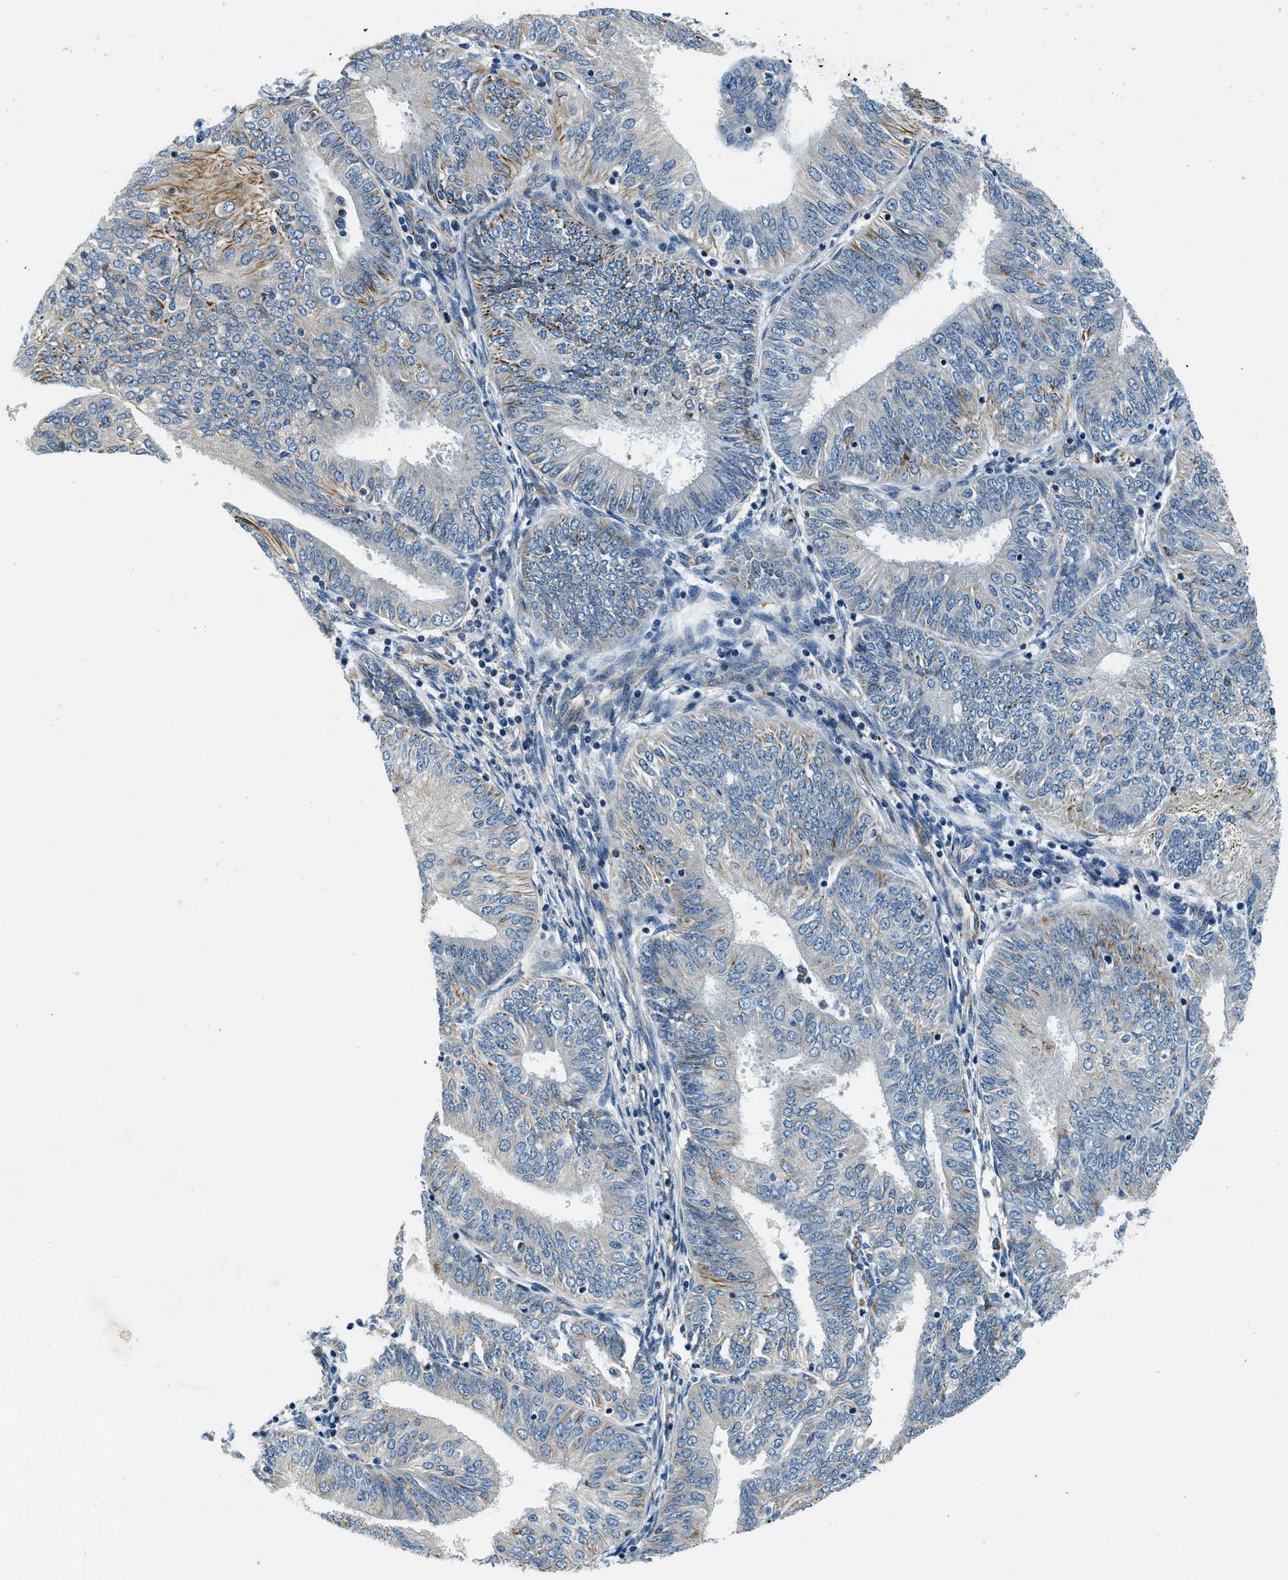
{"staining": {"intensity": "strong", "quantity": "<25%", "location": "cytoplasmic/membranous"}, "tissue": "endometrial cancer", "cell_type": "Tumor cells", "image_type": "cancer", "snomed": [{"axis": "morphology", "description": "Adenocarcinoma, NOS"}, {"axis": "topography", "description": "Endometrium"}], "caption": "An immunohistochemistry (IHC) image of neoplastic tissue is shown. Protein staining in brown labels strong cytoplasmic/membranous positivity in endometrial cancer (adenocarcinoma) within tumor cells. (DAB = brown stain, brightfield microscopy at high magnification).", "gene": "GNS", "patient": {"sex": "female", "age": 58}}